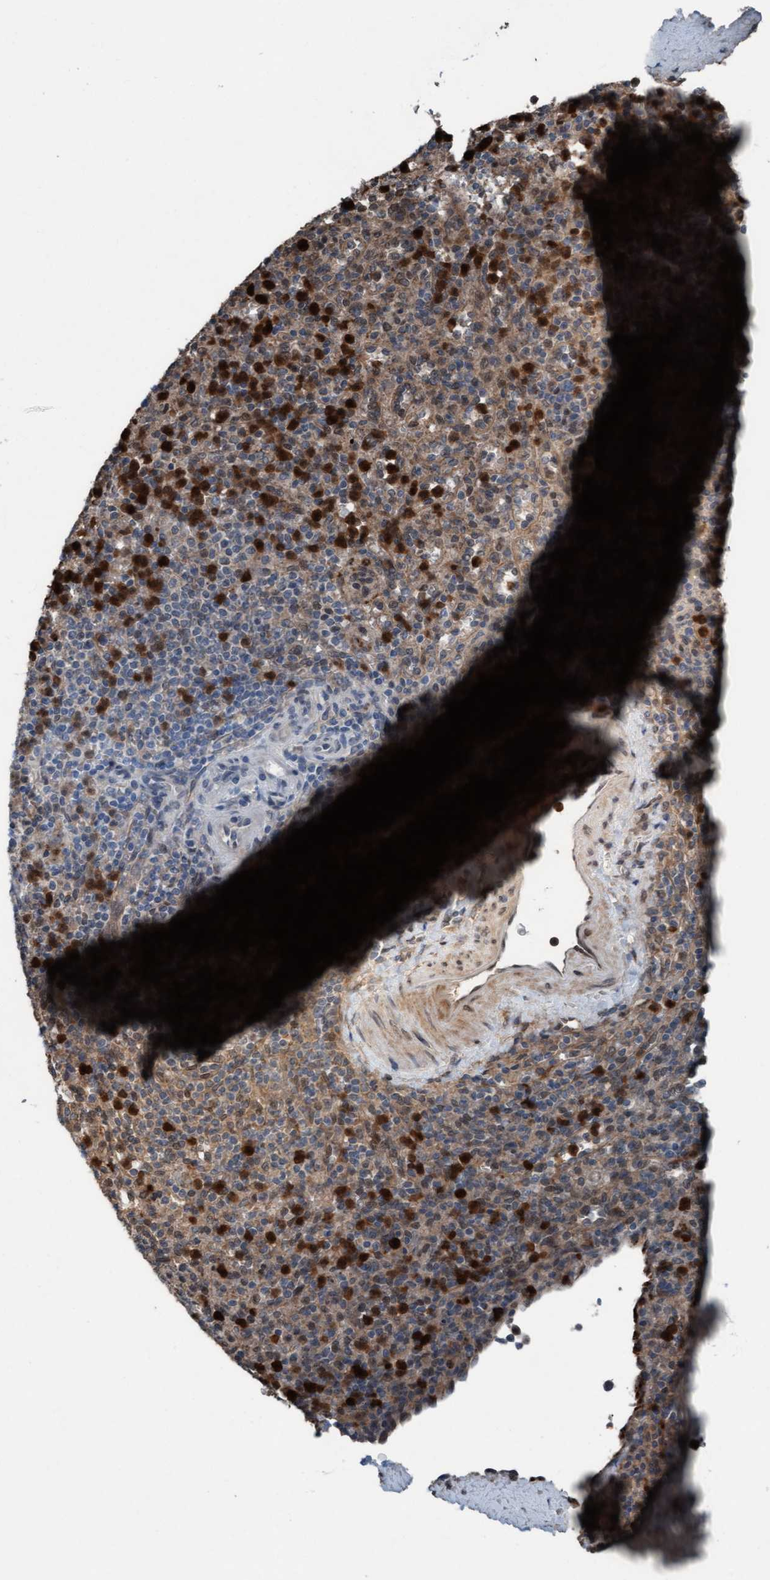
{"staining": {"intensity": "strong", "quantity": "25%-75%", "location": "cytoplasmic/membranous,nuclear"}, "tissue": "spleen", "cell_type": "Cells in red pulp", "image_type": "normal", "snomed": [{"axis": "morphology", "description": "Normal tissue, NOS"}, {"axis": "topography", "description": "Spleen"}], "caption": "DAB immunohistochemical staining of normal spleen displays strong cytoplasmic/membranous,nuclear protein positivity in about 25%-75% of cells in red pulp.", "gene": "PLXNB2", "patient": {"sex": "male", "age": 36}}